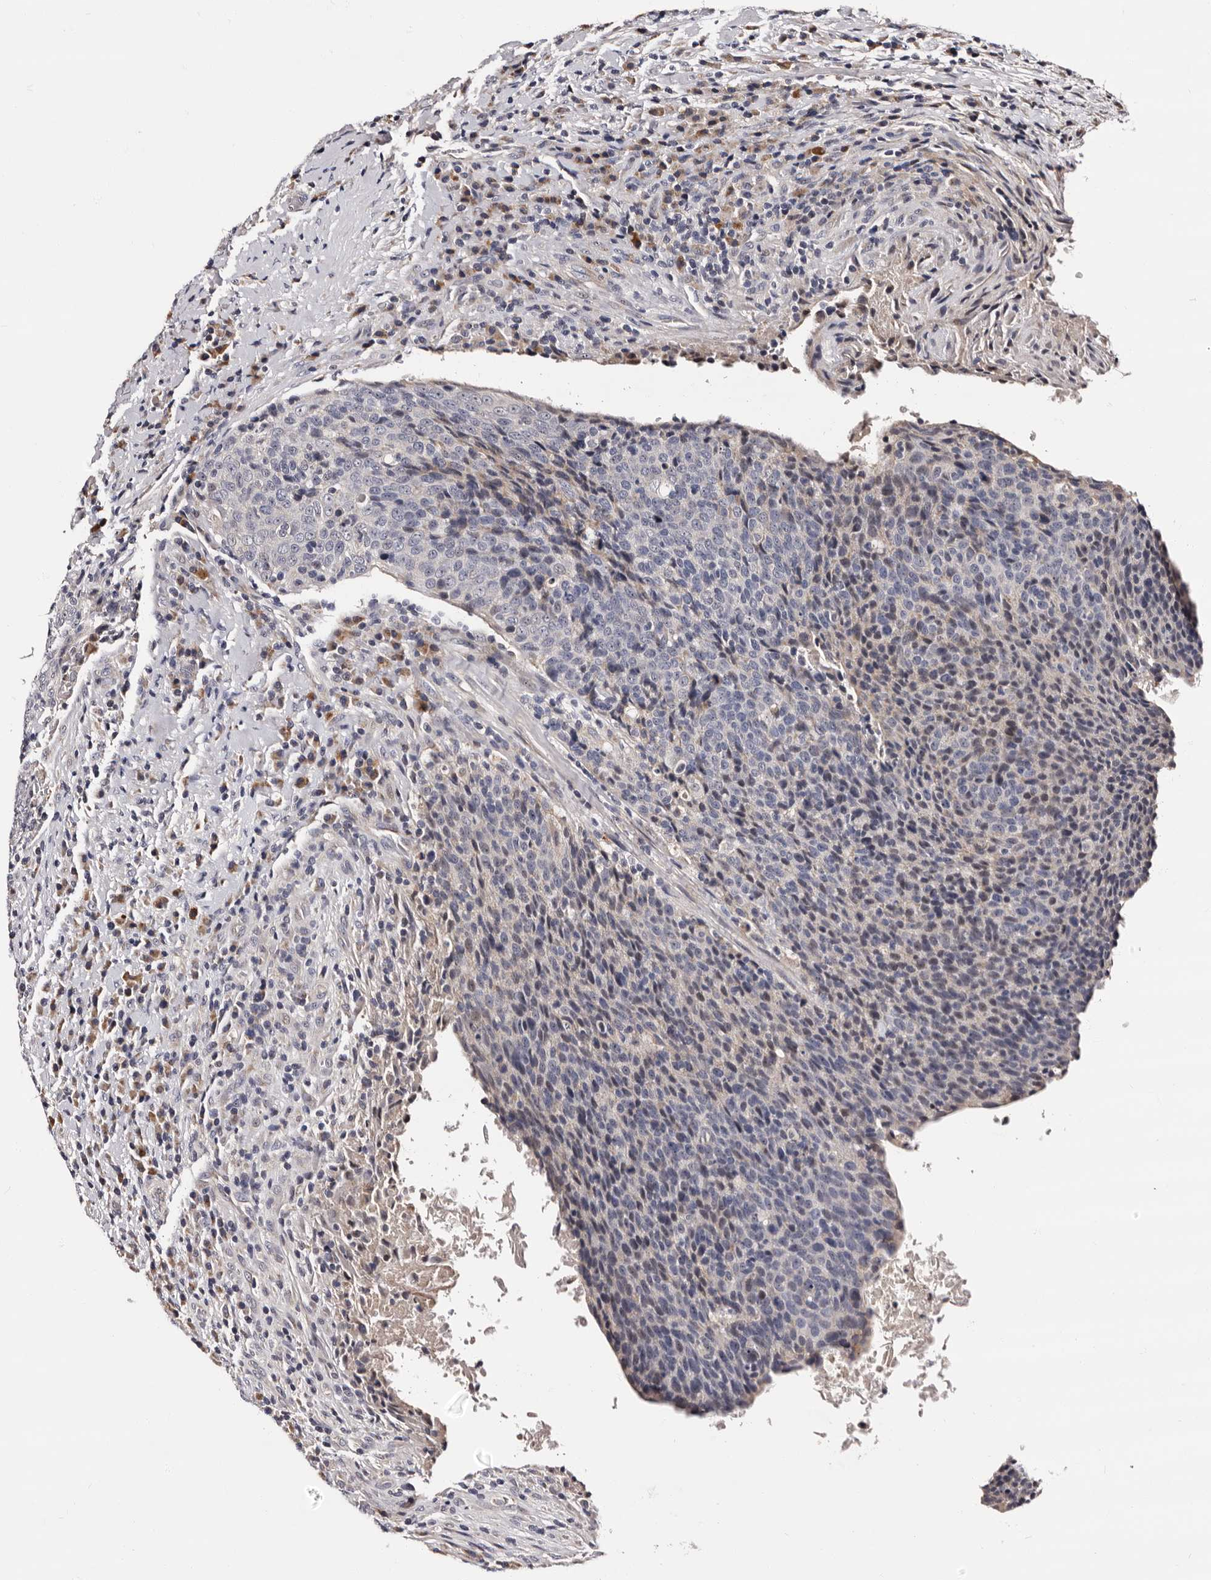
{"staining": {"intensity": "negative", "quantity": "none", "location": "none"}, "tissue": "head and neck cancer", "cell_type": "Tumor cells", "image_type": "cancer", "snomed": [{"axis": "morphology", "description": "Squamous cell carcinoma, NOS"}, {"axis": "morphology", "description": "Squamous cell carcinoma, metastatic, NOS"}, {"axis": "topography", "description": "Lymph node"}, {"axis": "topography", "description": "Head-Neck"}], "caption": "A high-resolution photomicrograph shows IHC staining of head and neck cancer (squamous cell carcinoma), which displays no significant expression in tumor cells.", "gene": "TAF4B", "patient": {"sex": "male", "age": 62}}